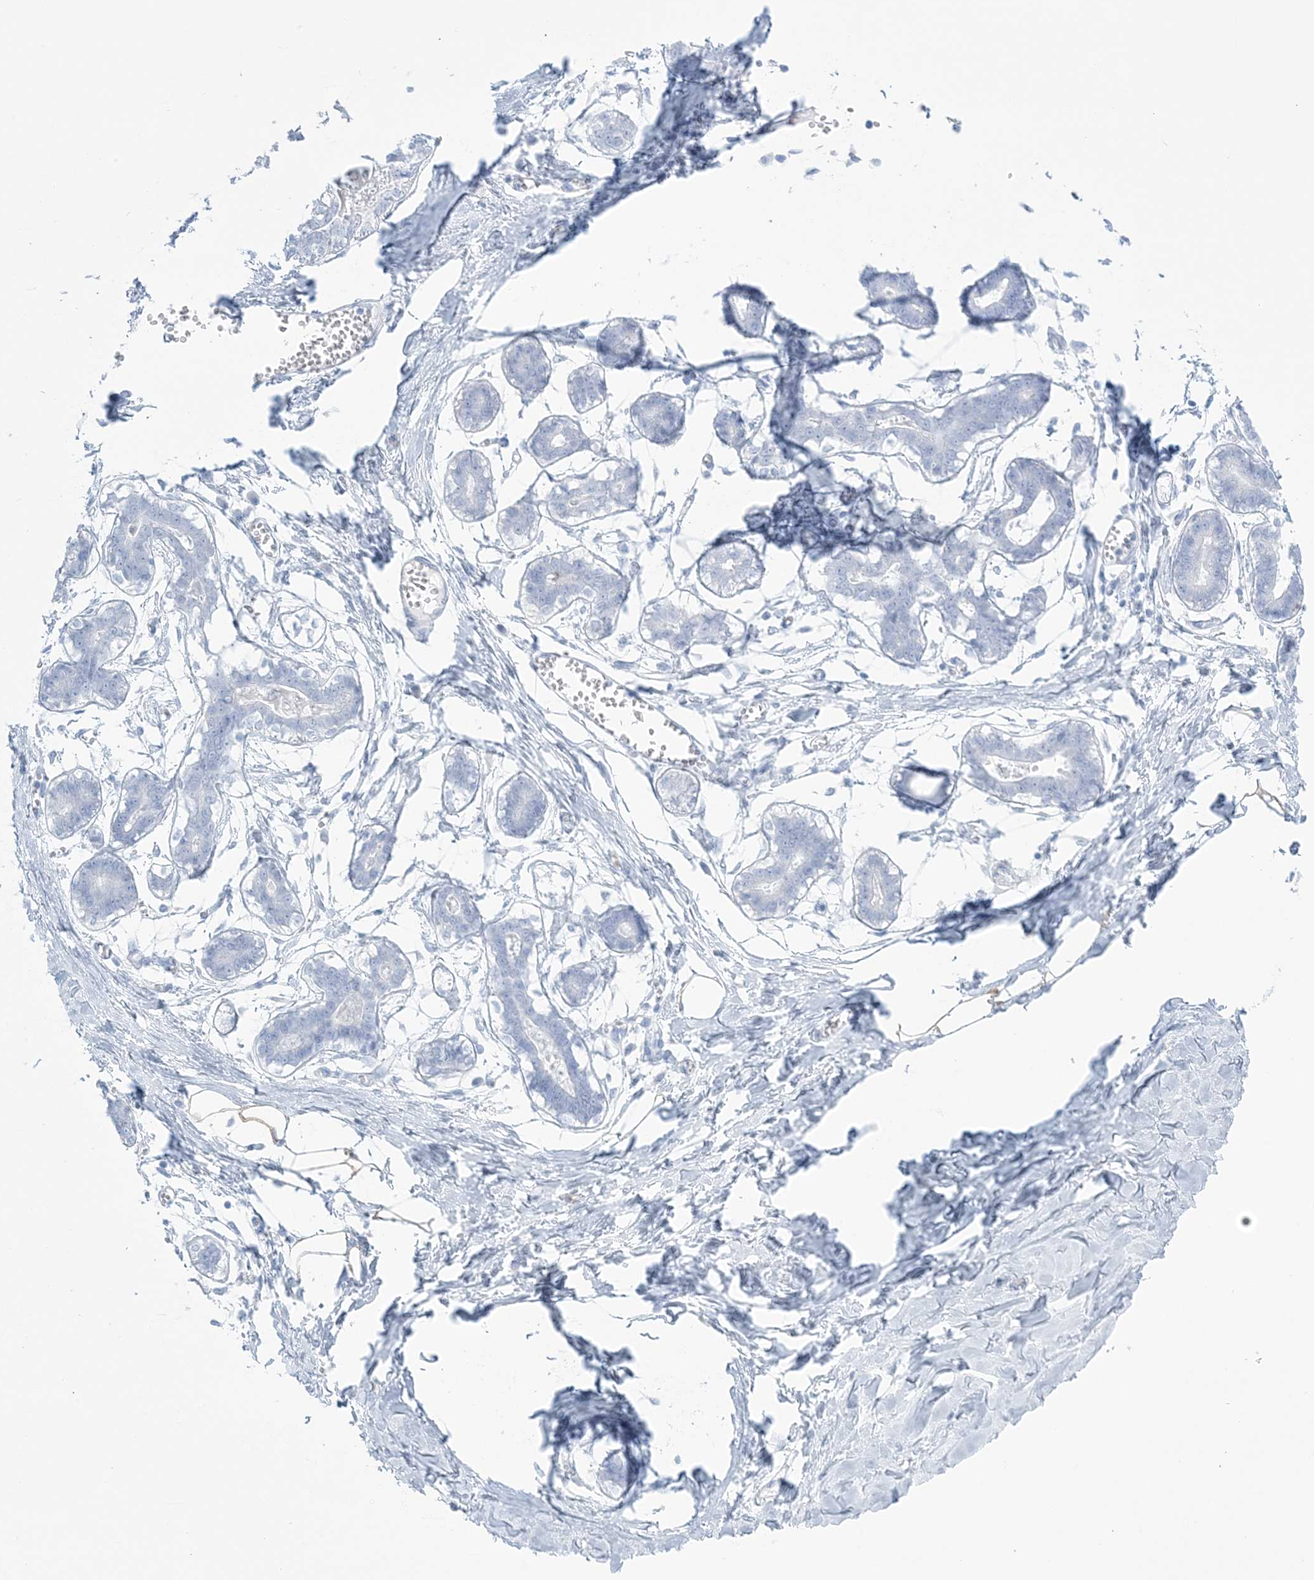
{"staining": {"intensity": "negative", "quantity": "none", "location": "none"}, "tissue": "breast", "cell_type": "Adipocytes", "image_type": "normal", "snomed": [{"axis": "morphology", "description": "Normal tissue, NOS"}, {"axis": "topography", "description": "Breast"}], "caption": "Human breast stained for a protein using immunohistochemistry (IHC) displays no positivity in adipocytes.", "gene": "AGXT", "patient": {"sex": "female", "age": 27}}